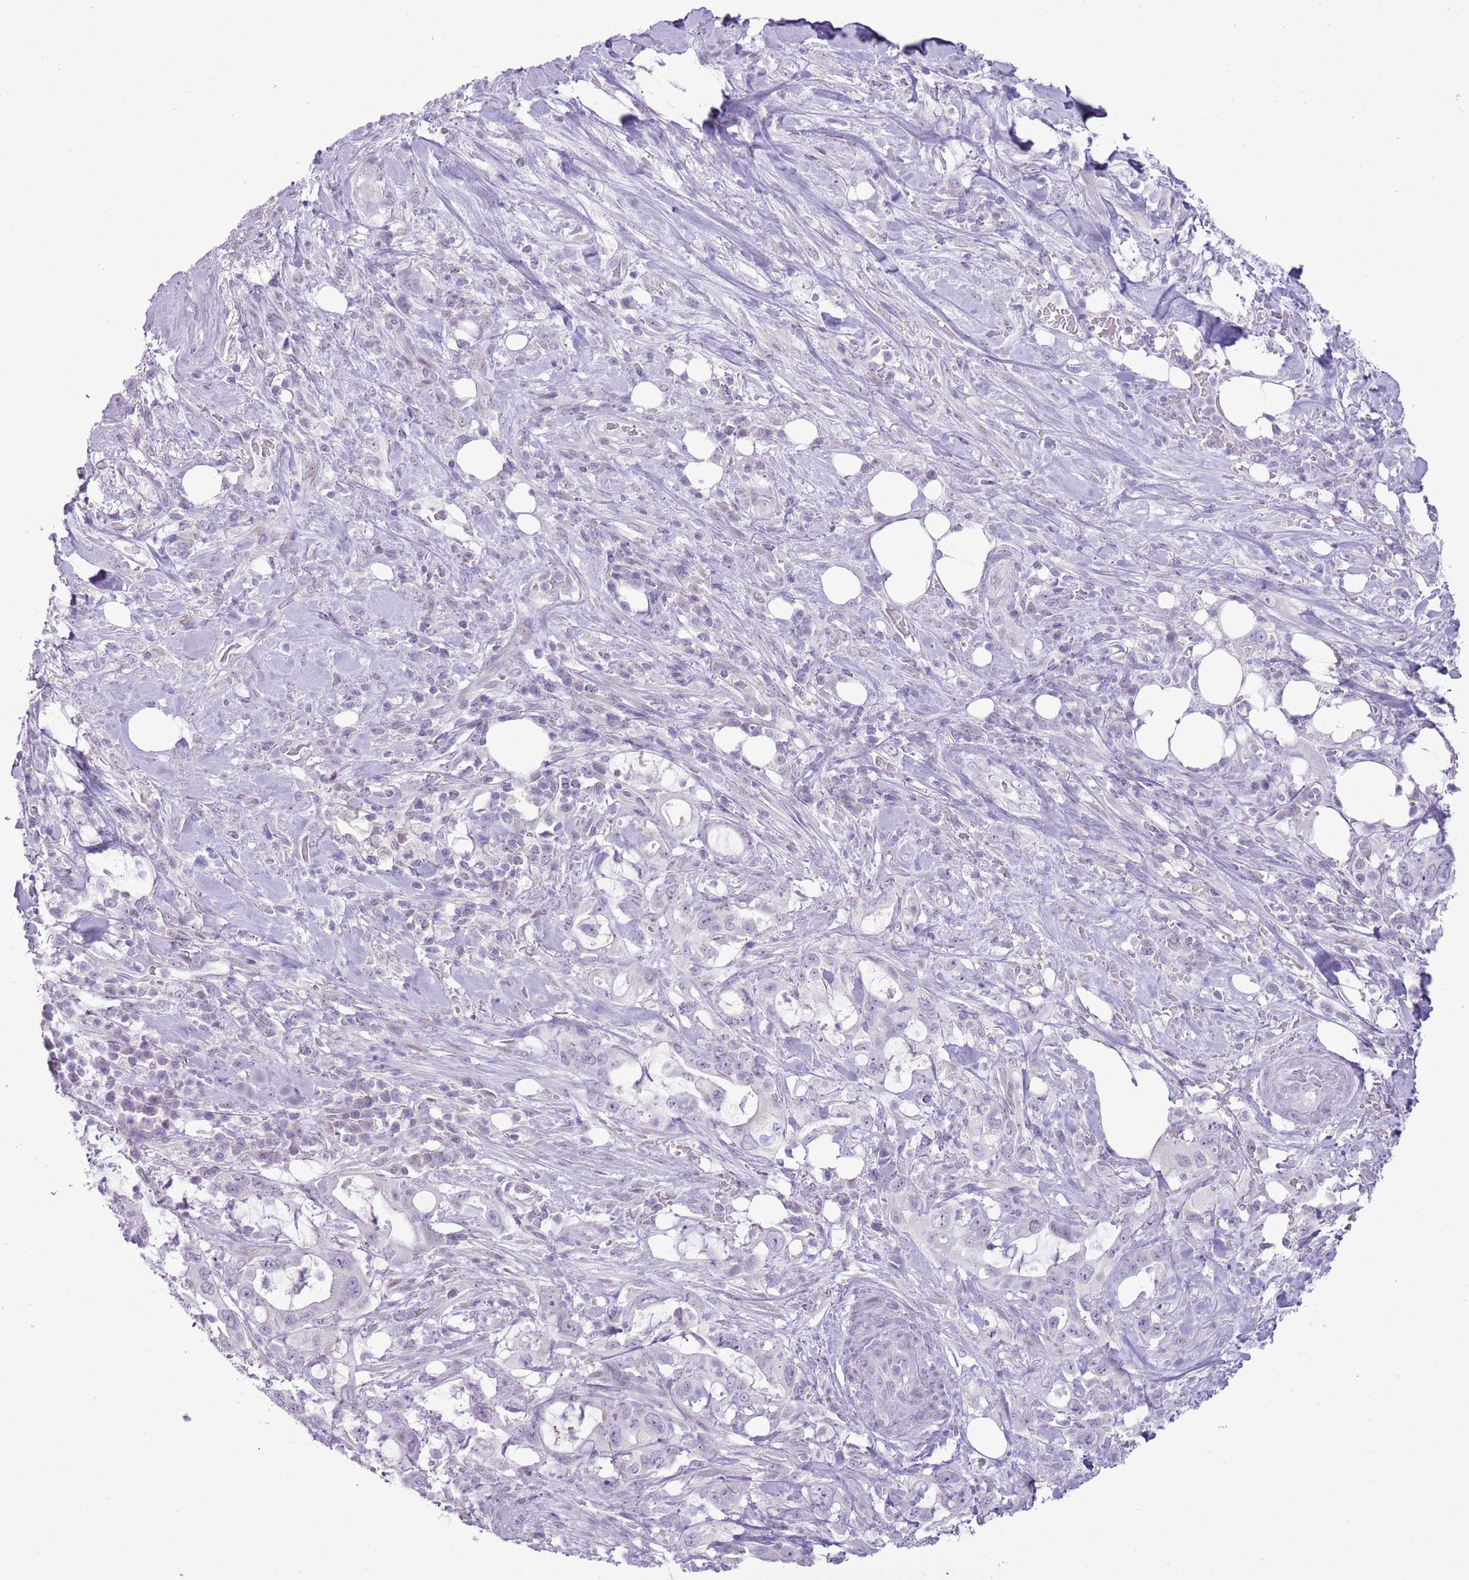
{"staining": {"intensity": "negative", "quantity": "none", "location": "none"}, "tissue": "pancreatic cancer", "cell_type": "Tumor cells", "image_type": "cancer", "snomed": [{"axis": "morphology", "description": "Adenocarcinoma, NOS"}, {"axis": "topography", "description": "Pancreas"}], "caption": "This is a micrograph of immunohistochemistry staining of pancreatic cancer (adenocarcinoma), which shows no positivity in tumor cells. (DAB (3,3'-diaminobenzidine) immunohistochemistry visualized using brightfield microscopy, high magnification).", "gene": "RPL3L", "patient": {"sex": "female", "age": 61}}